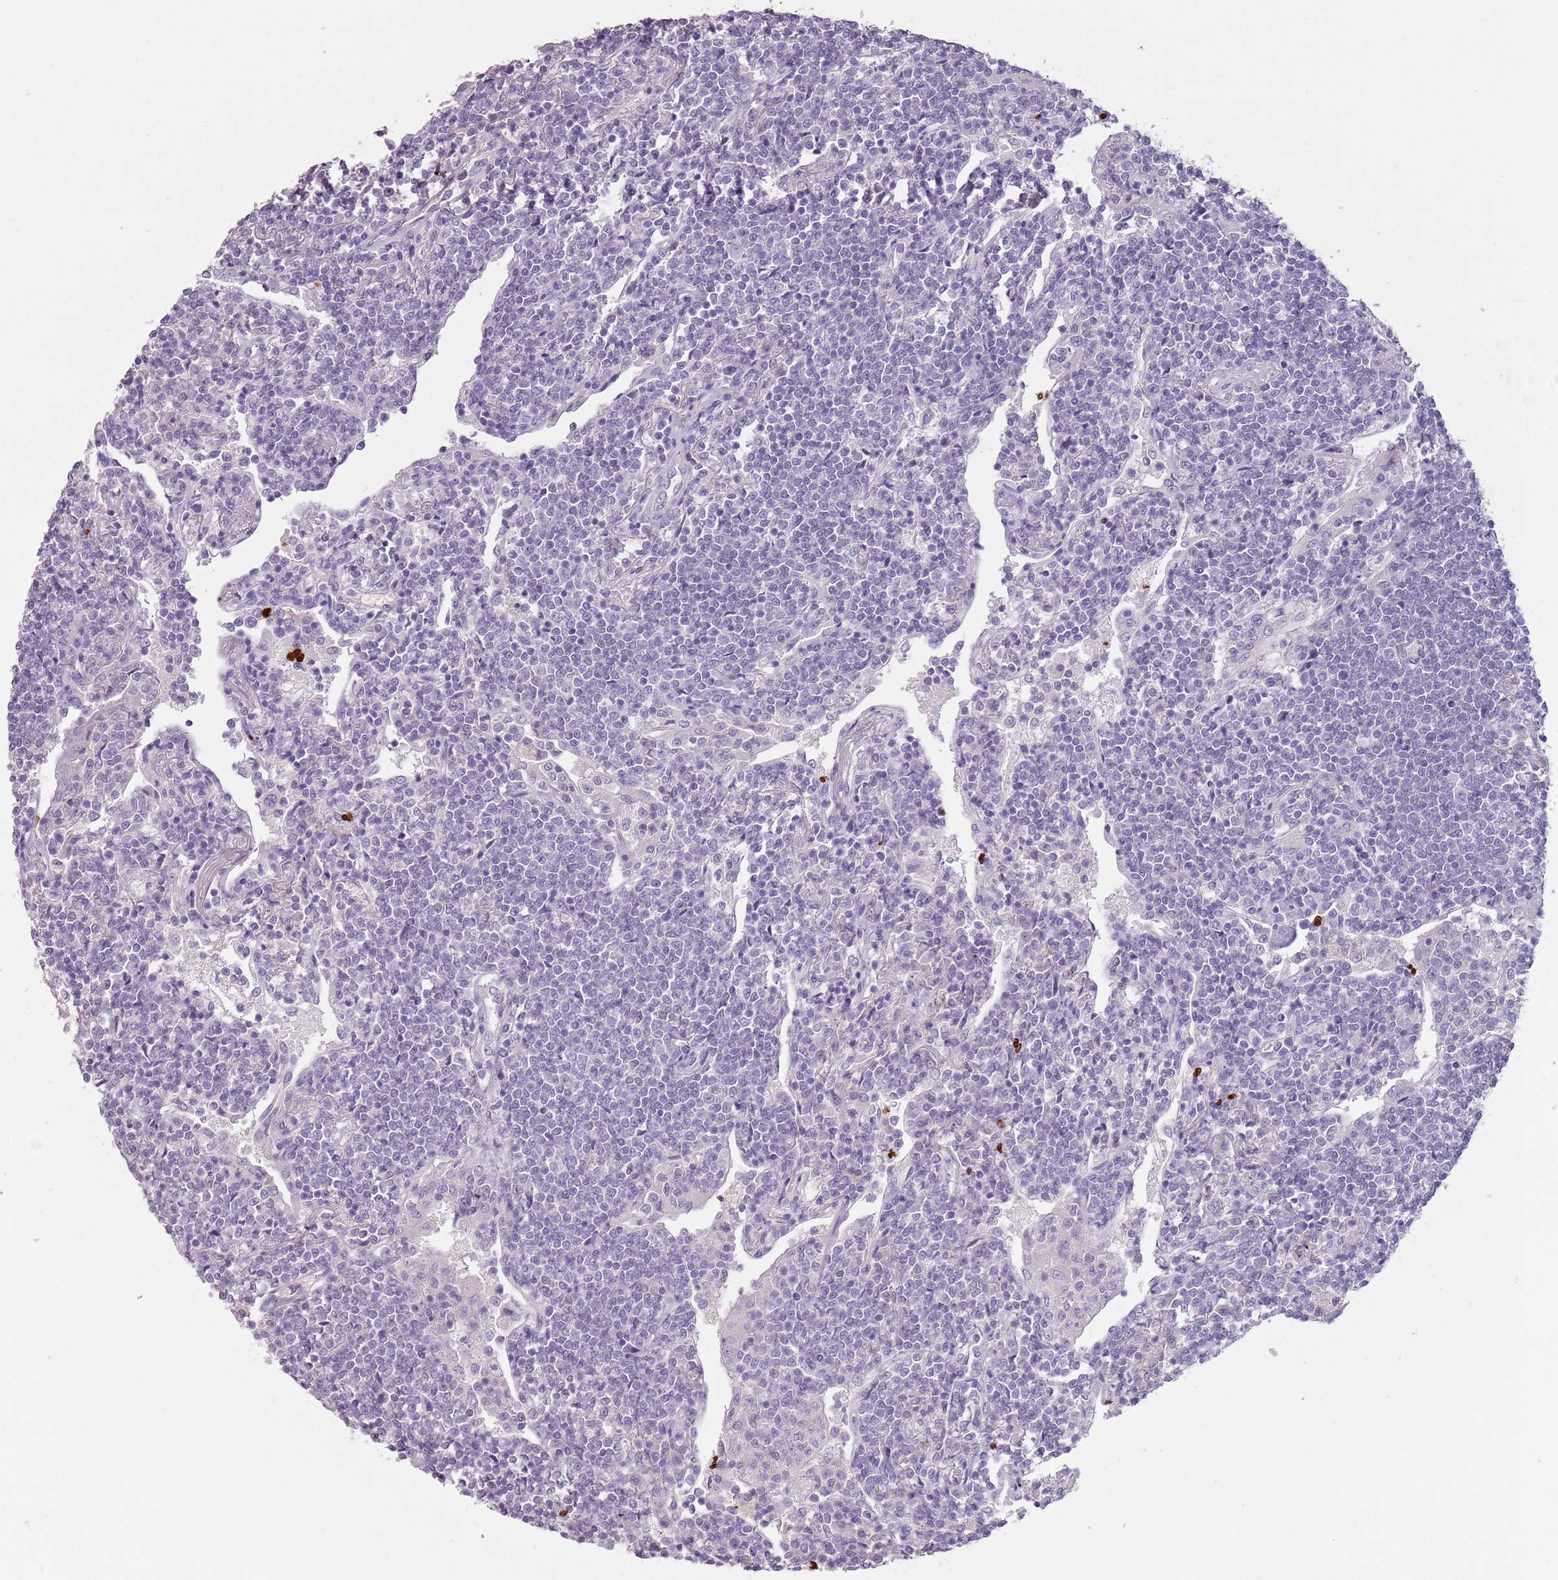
{"staining": {"intensity": "negative", "quantity": "none", "location": "none"}, "tissue": "lymphoma", "cell_type": "Tumor cells", "image_type": "cancer", "snomed": [{"axis": "morphology", "description": "Malignant lymphoma, non-Hodgkin's type, Low grade"}, {"axis": "topography", "description": "Lung"}], "caption": "IHC of low-grade malignant lymphoma, non-Hodgkin's type shows no staining in tumor cells.", "gene": "CELF6", "patient": {"sex": "female", "age": 71}}